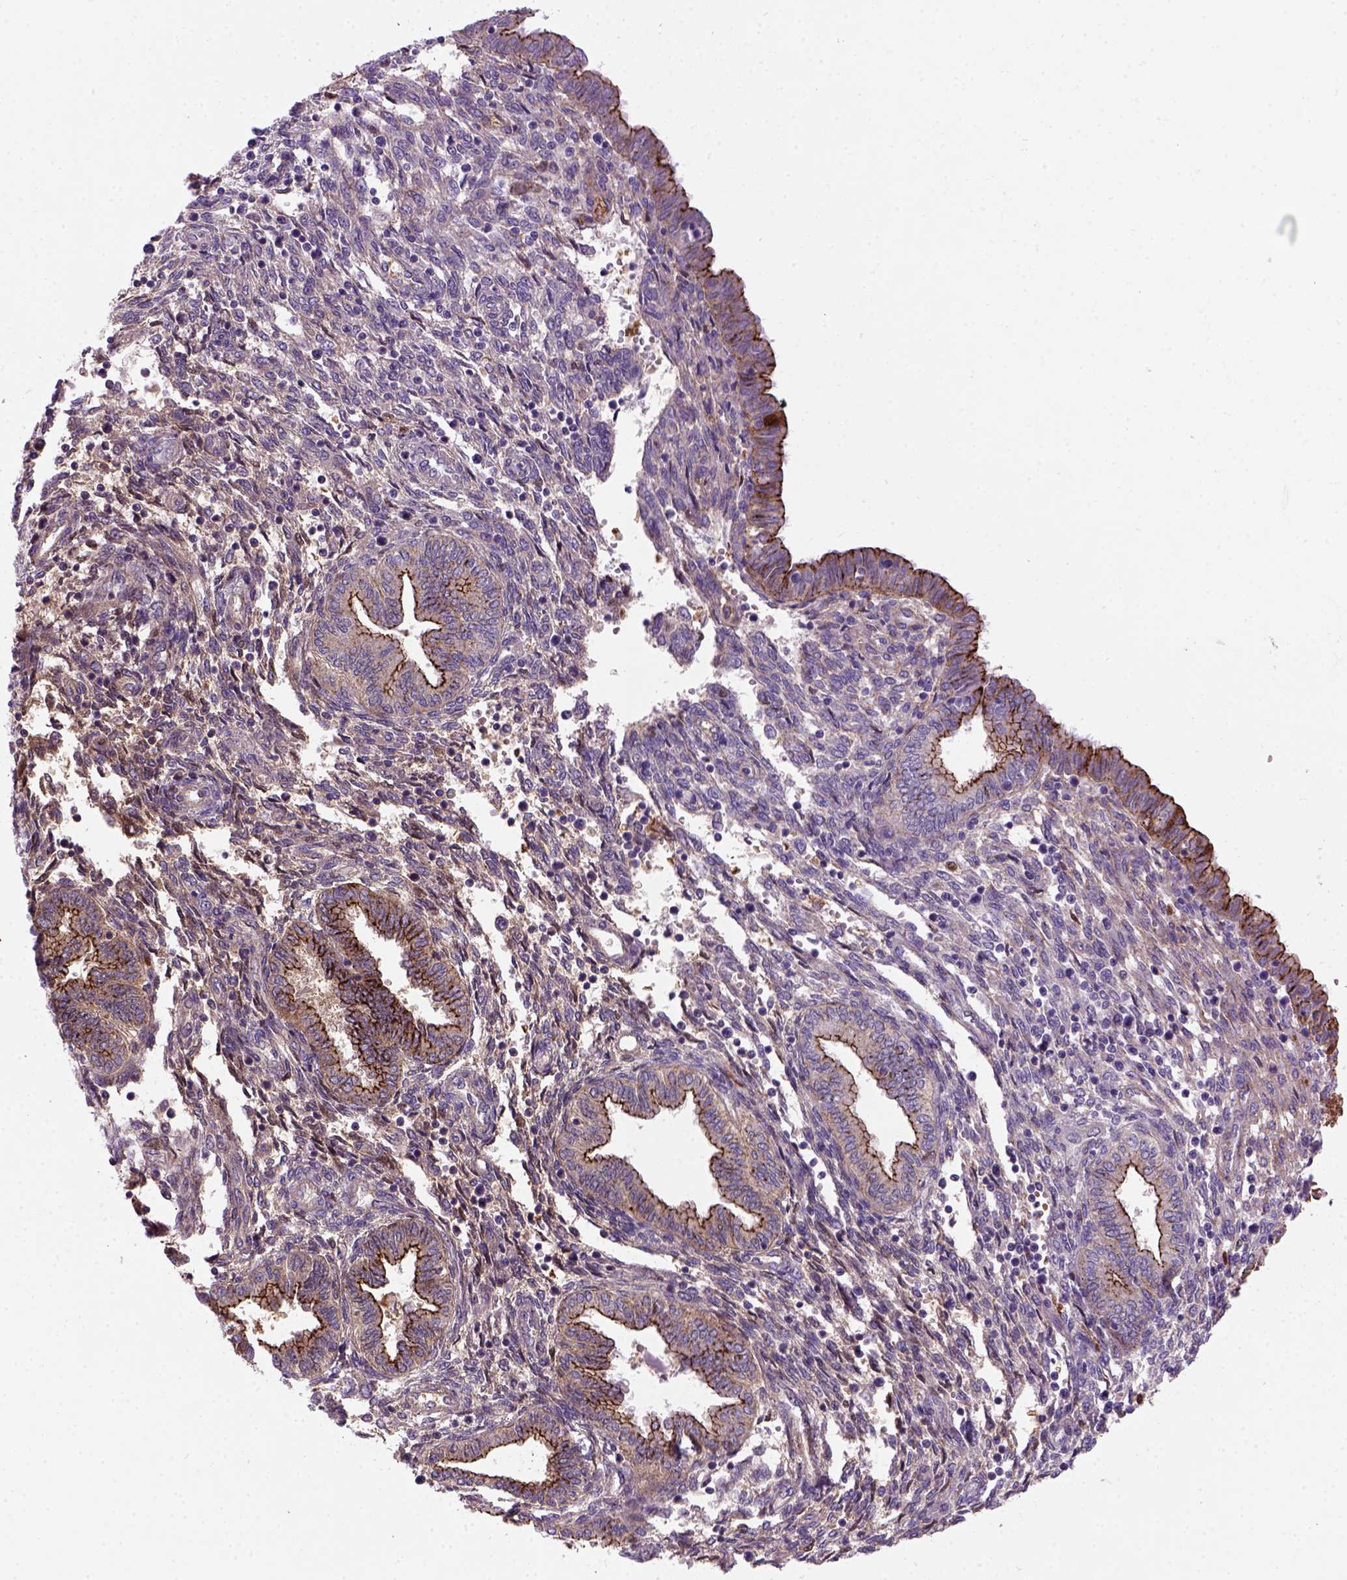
{"staining": {"intensity": "negative", "quantity": "none", "location": "none"}, "tissue": "endometrium", "cell_type": "Cells in endometrial stroma", "image_type": "normal", "snomed": [{"axis": "morphology", "description": "Normal tissue, NOS"}, {"axis": "topography", "description": "Endometrium"}], "caption": "The immunohistochemistry (IHC) photomicrograph has no significant positivity in cells in endometrial stroma of endometrium. Brightfield microscopy of immunohistochemistry stained with DAB (brown) and hematoxylin (blue), captured at high magnification.", "gene": "CDH1", "patient": {"sex": "female", "age": 42}}